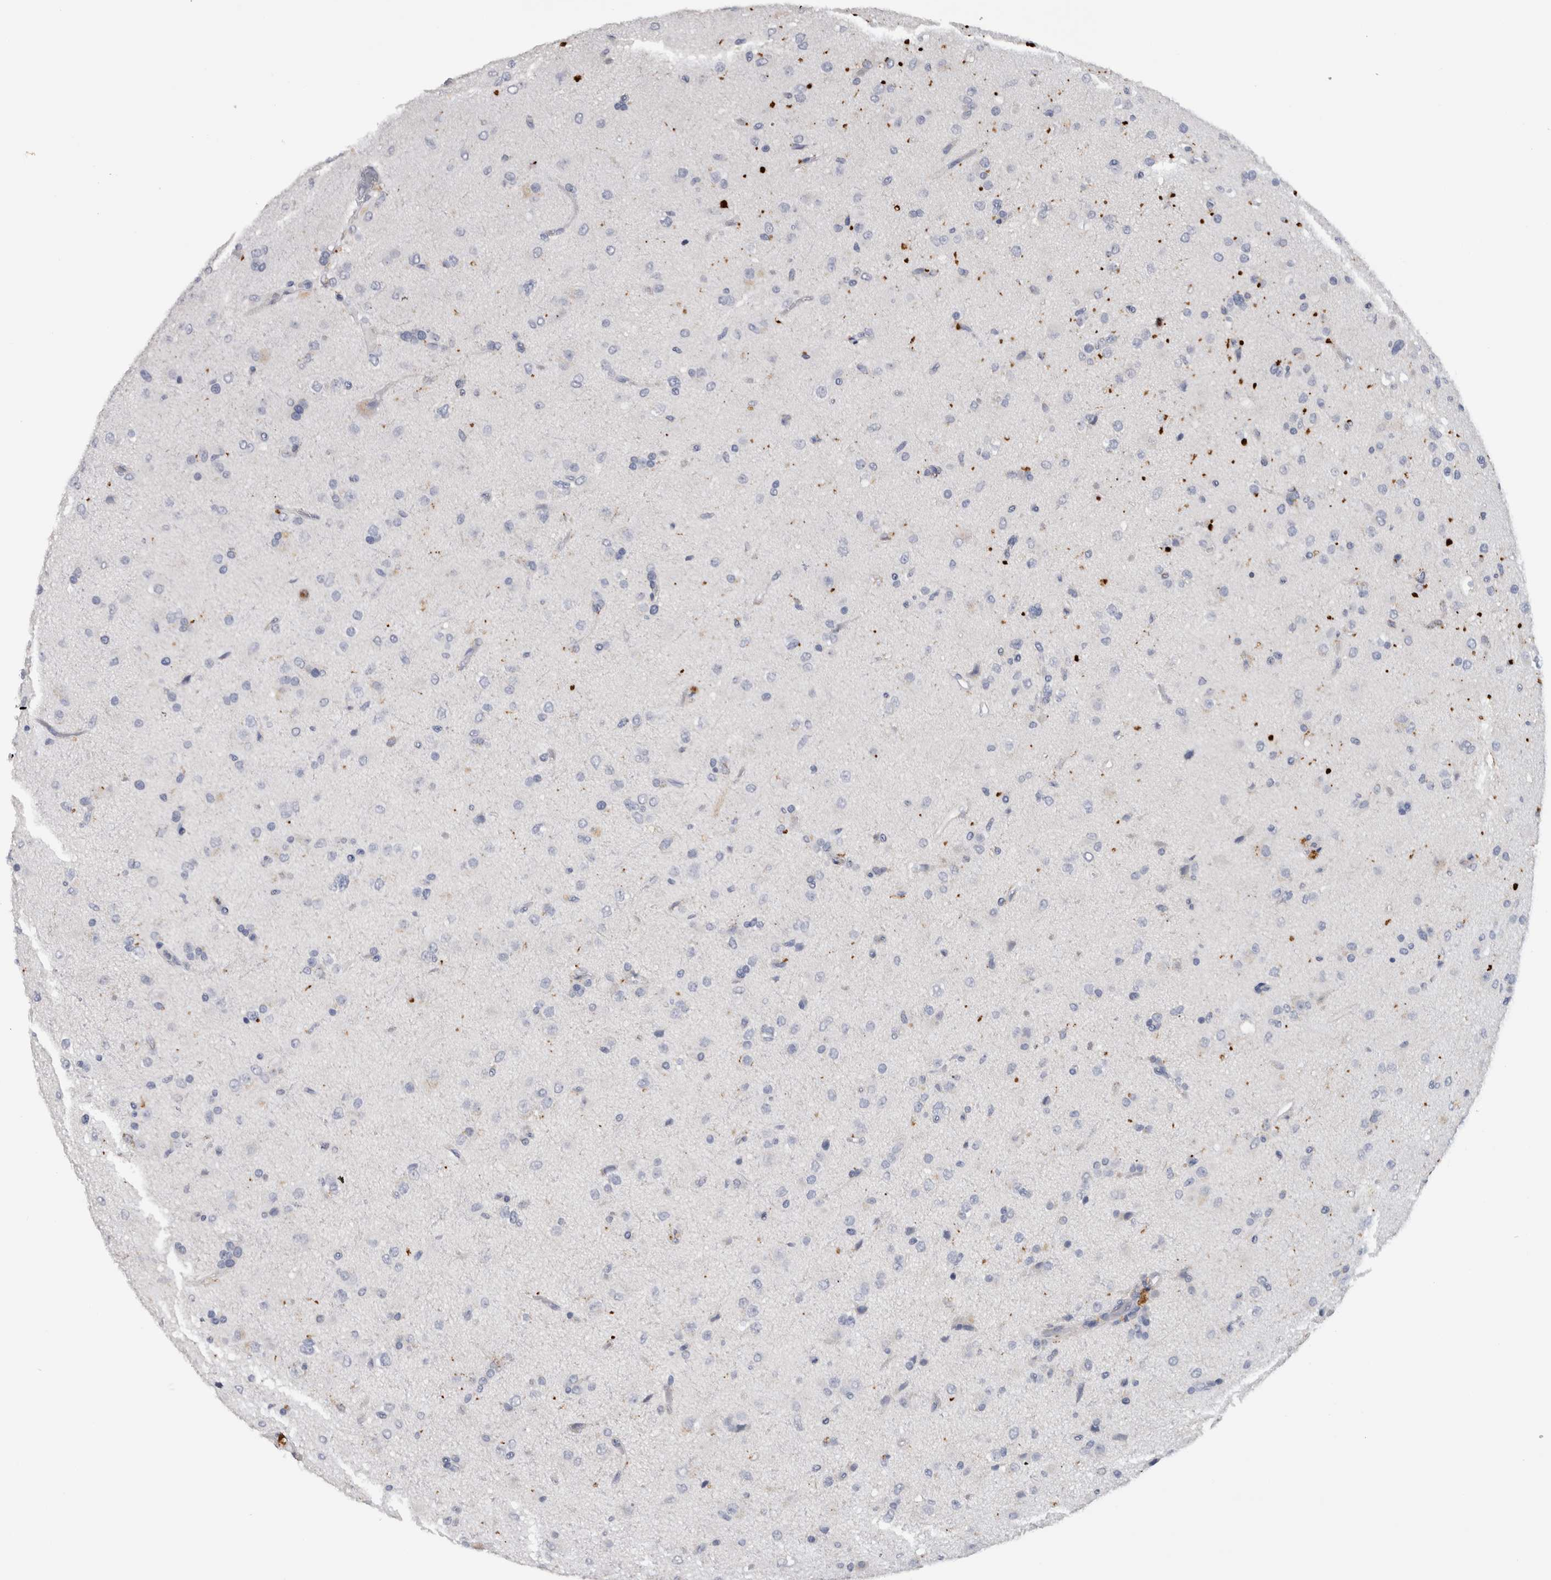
{"staining": {"intensity": "negative", "quantity": "none", "location": "none"}, "tissue": "glioma", "cell_type": "Tumor cells", "image_type": "cancer", "snomed": [{"axis": "morphology", "description": "Glioma, malignant, Low grade"}, {"axis": "topography", "description": "Brain"}], "caption": "Tumor cells are negative for protein expression in human malignant low-grade glioma. (DAB IHC, high magnification).", "gene": "CD63", "patient": {"sex": "male", "age": 65}}